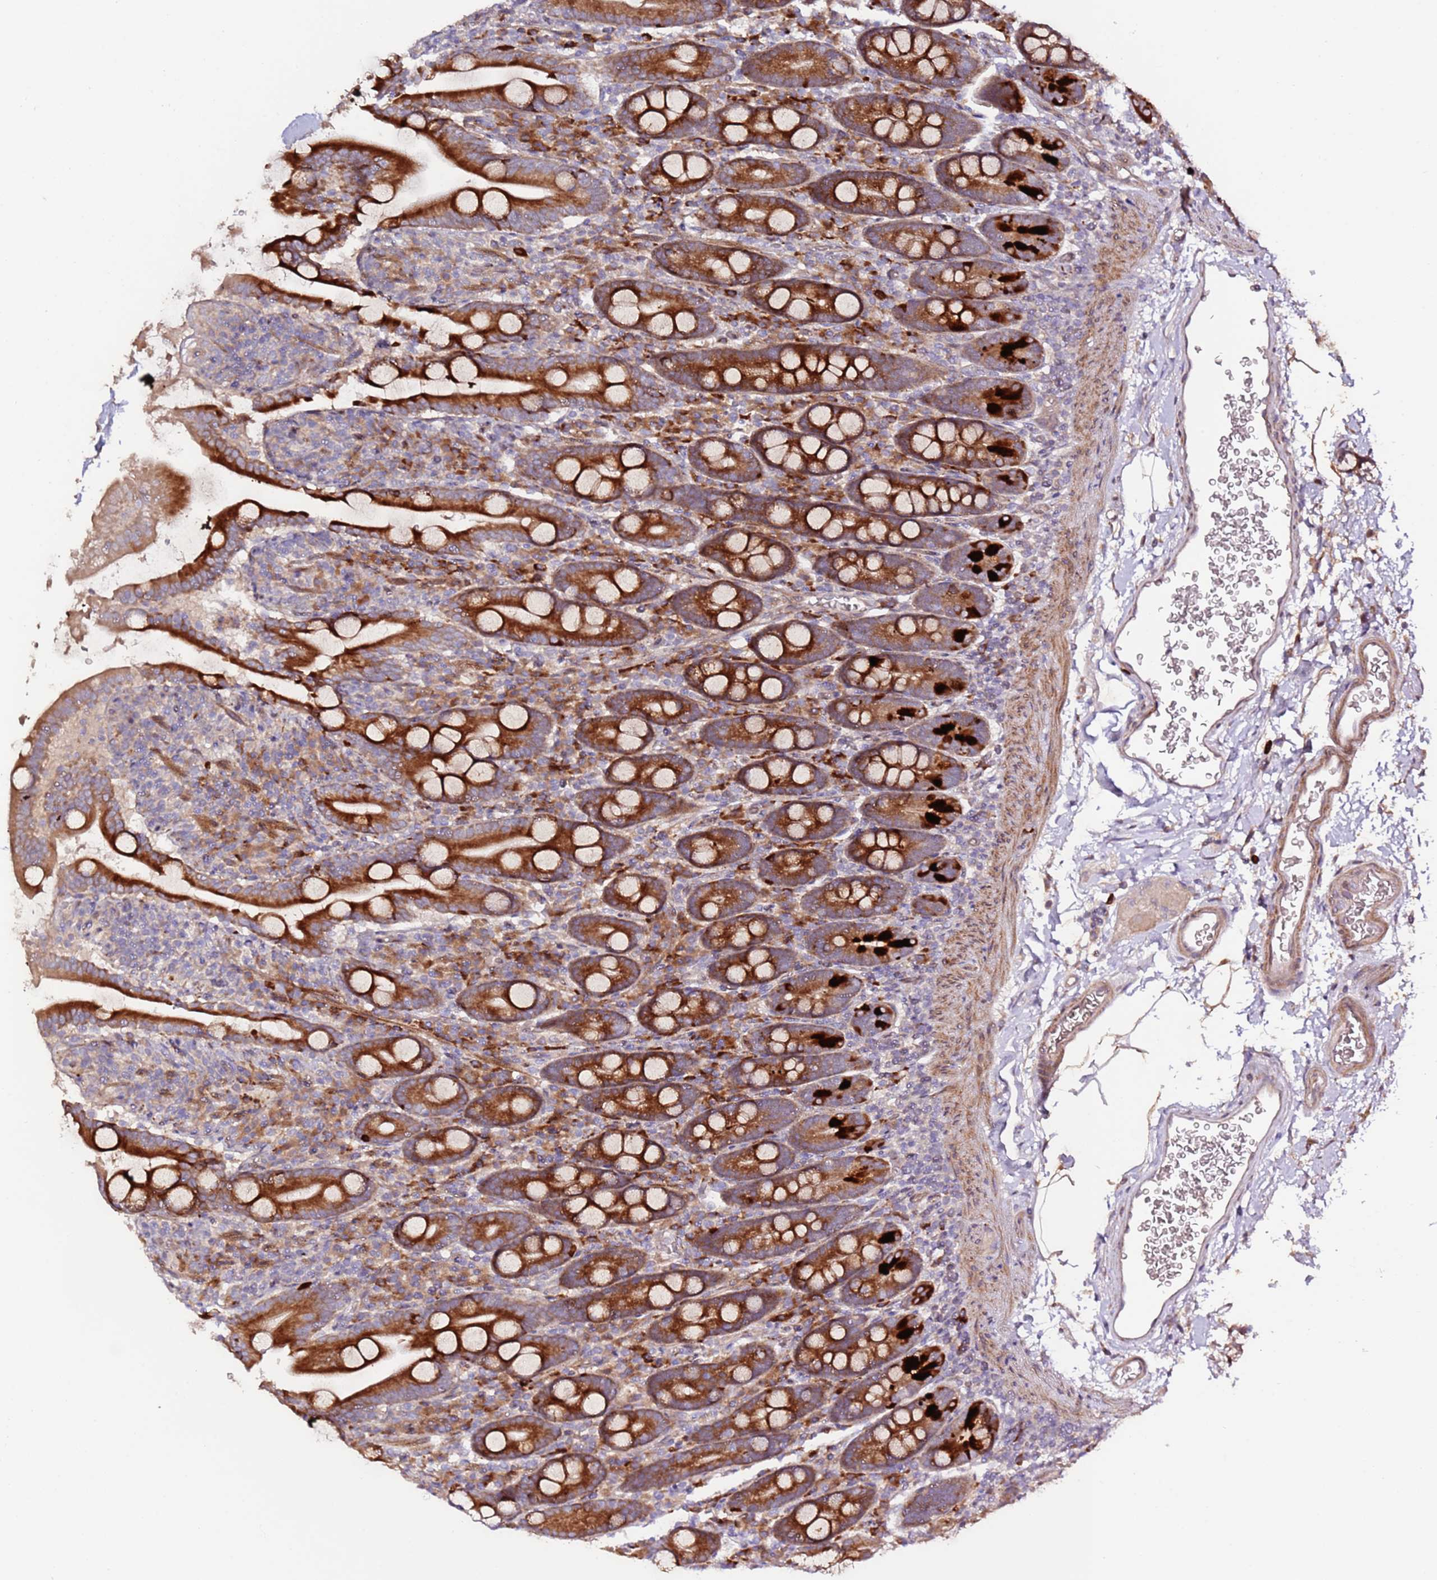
{"staining": {"intensity": "strong", "quantity": ">75%", "location": "cytoplasmic/membranous"}, "tissue": "duodenum", "cell_type": "Glandular cells", "image_type": "normal", "snomed": [{"axis": "morphology", "description": "Normal tissue, NOS"}, {"axis": "topography", "description": "Duodenum"}], "caption": "Immunohistochemistry (IHC) of unremarkable duodenum exhibits high levels of strong cytoplasmic/membranous expression in approximately >75% of glandular cells.", "gene": "HSD17B7", "patient": {"sex": "male", "age": 35}}